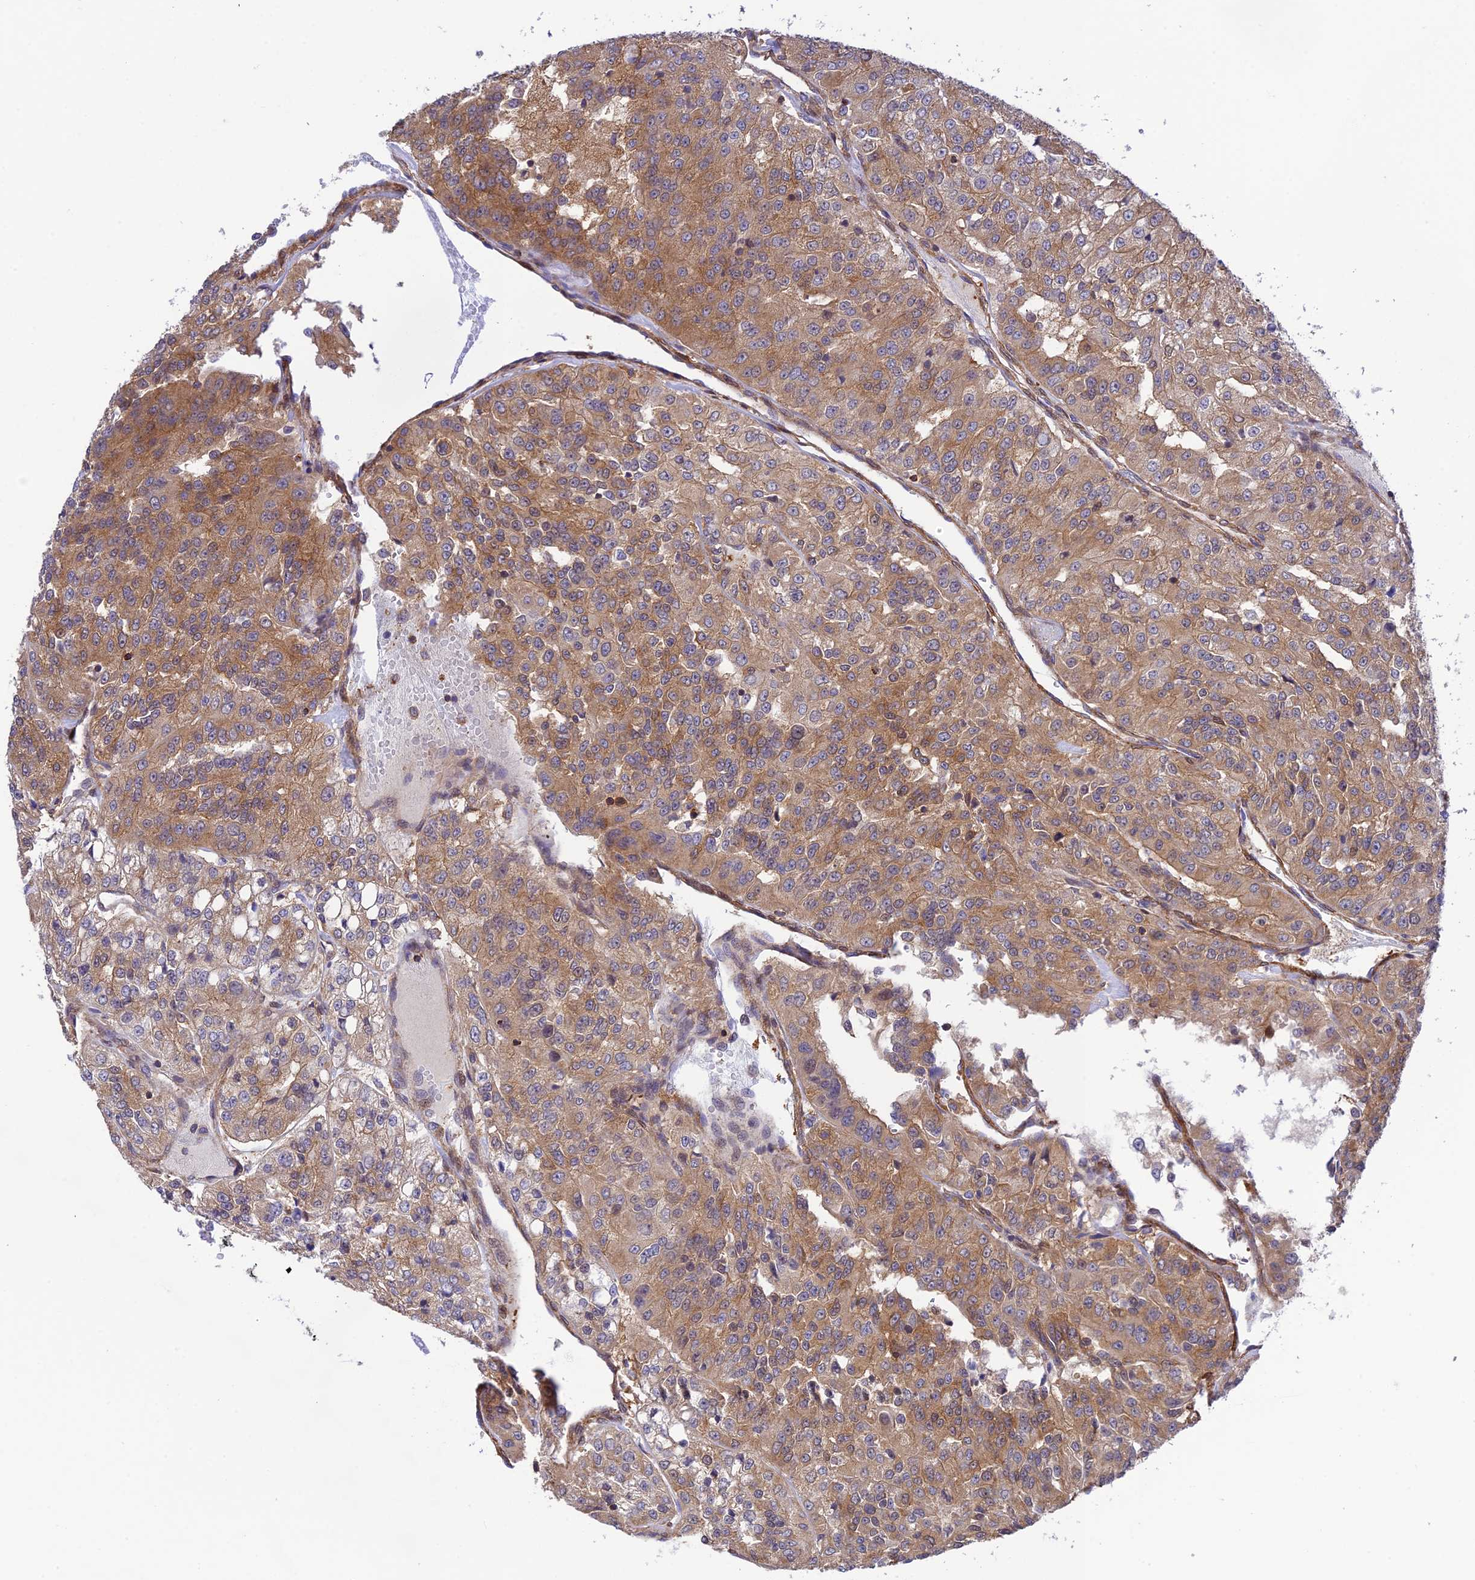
{"staining": {"intensity": "moderate", "quantity": ">75%", "location": "cytoplasmic/membranous"}, "tissue": "renal cancer", "cell_type": "Tumor cells", "image_type": "cancer", "snomed": [{"axis": "morphology", "description": "Adenocarcinoma, NOS"}, {"axis": "topography", "description": "Kidney"}], "caption": "There is medium levels of moderate cytoplasmic/membranous staining in tumor cells of renal cancer (adenocarcinoma), as demonstrated by immunohistochemical staining (brown color).", "gene": "EVI5L", "patient": {"sex": "female", "age": 63}}